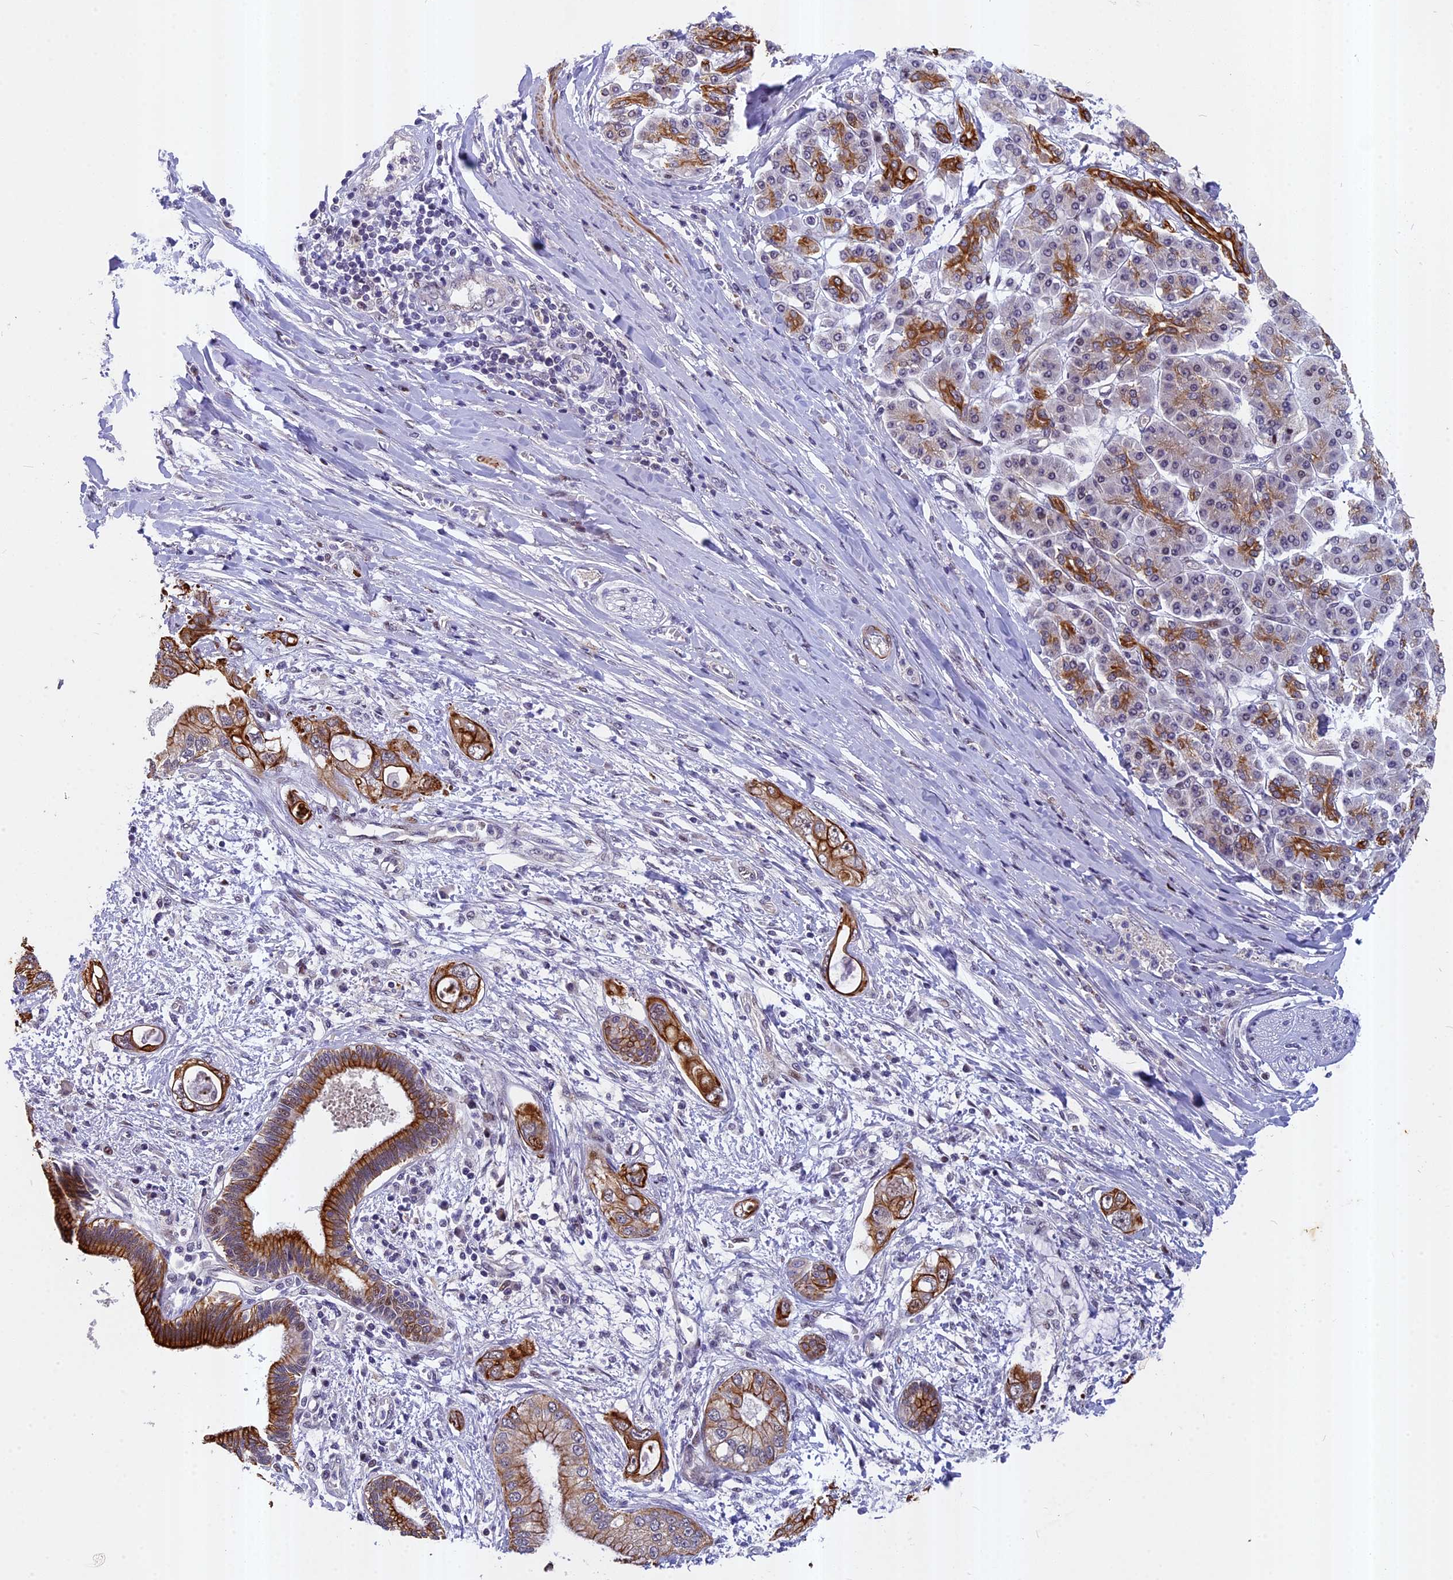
{"staining": {"intensity": "strong", "quantity": ">75%", "location": "cytoplasmic/membranous"}, "tissue": "pancreatic cancer", "cell_type": "Tumor cells", "image_type": "cancer", "snomed": [{"axis": "morphology", "description": "Inflammation, NOS"}, {"axis": "morphology", "description": "Adenocarcinoma, NOS"}, {"axis": "topography", "description": "Pancreas"}], "caption": "This histopathology image exhibits IHC staining of pancreatic adenocarcinoma, with high strong cytoplasmic/membranous staining in approximately >75% of tumor cells.", "gene": "ANKRD34B", "patient": {"sex": "female", "age": 56}}